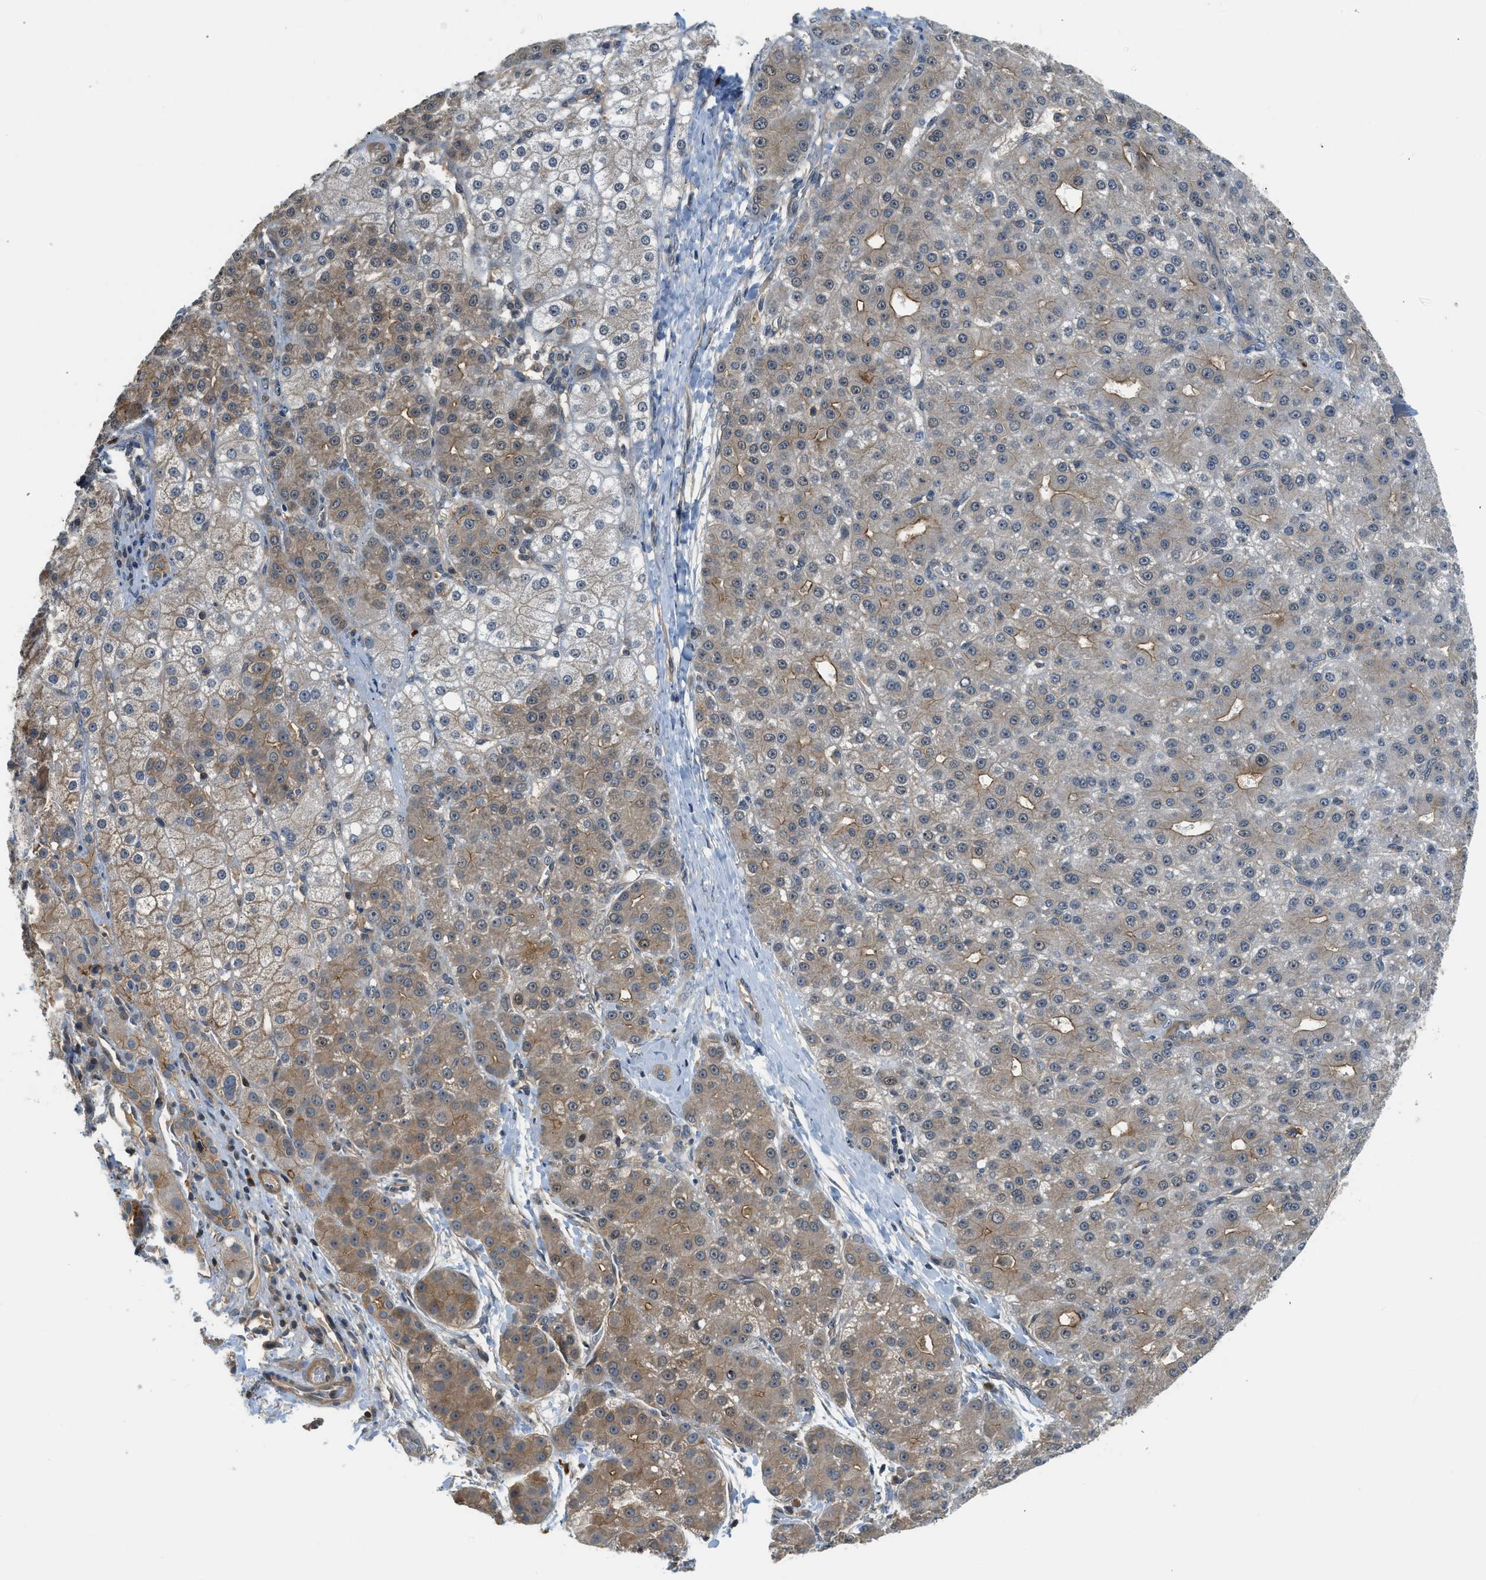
{"staining": {"intensity": "moderate", "quantity": "25%-75%", "location": "cytoplasmic/membranous"}, "tissue": "liver cancer", "cell_type": "Tumor cells", "image_type": "cancer", "snomed": [{"axis": "morphology", "description": "Carcinoma, Hepatocellular, NOS"}, {"axis": "topography", "description": "Liver"}], "caption": "Moderate cytoplasmic/membranous expression for a protein is present in approximately 25%-75% of tumor cells of hepatocellular carcinoma (liver) using immunohistochemistry.", "gene": "CBLB", "patient": {"sex": "male", "age": 67}}